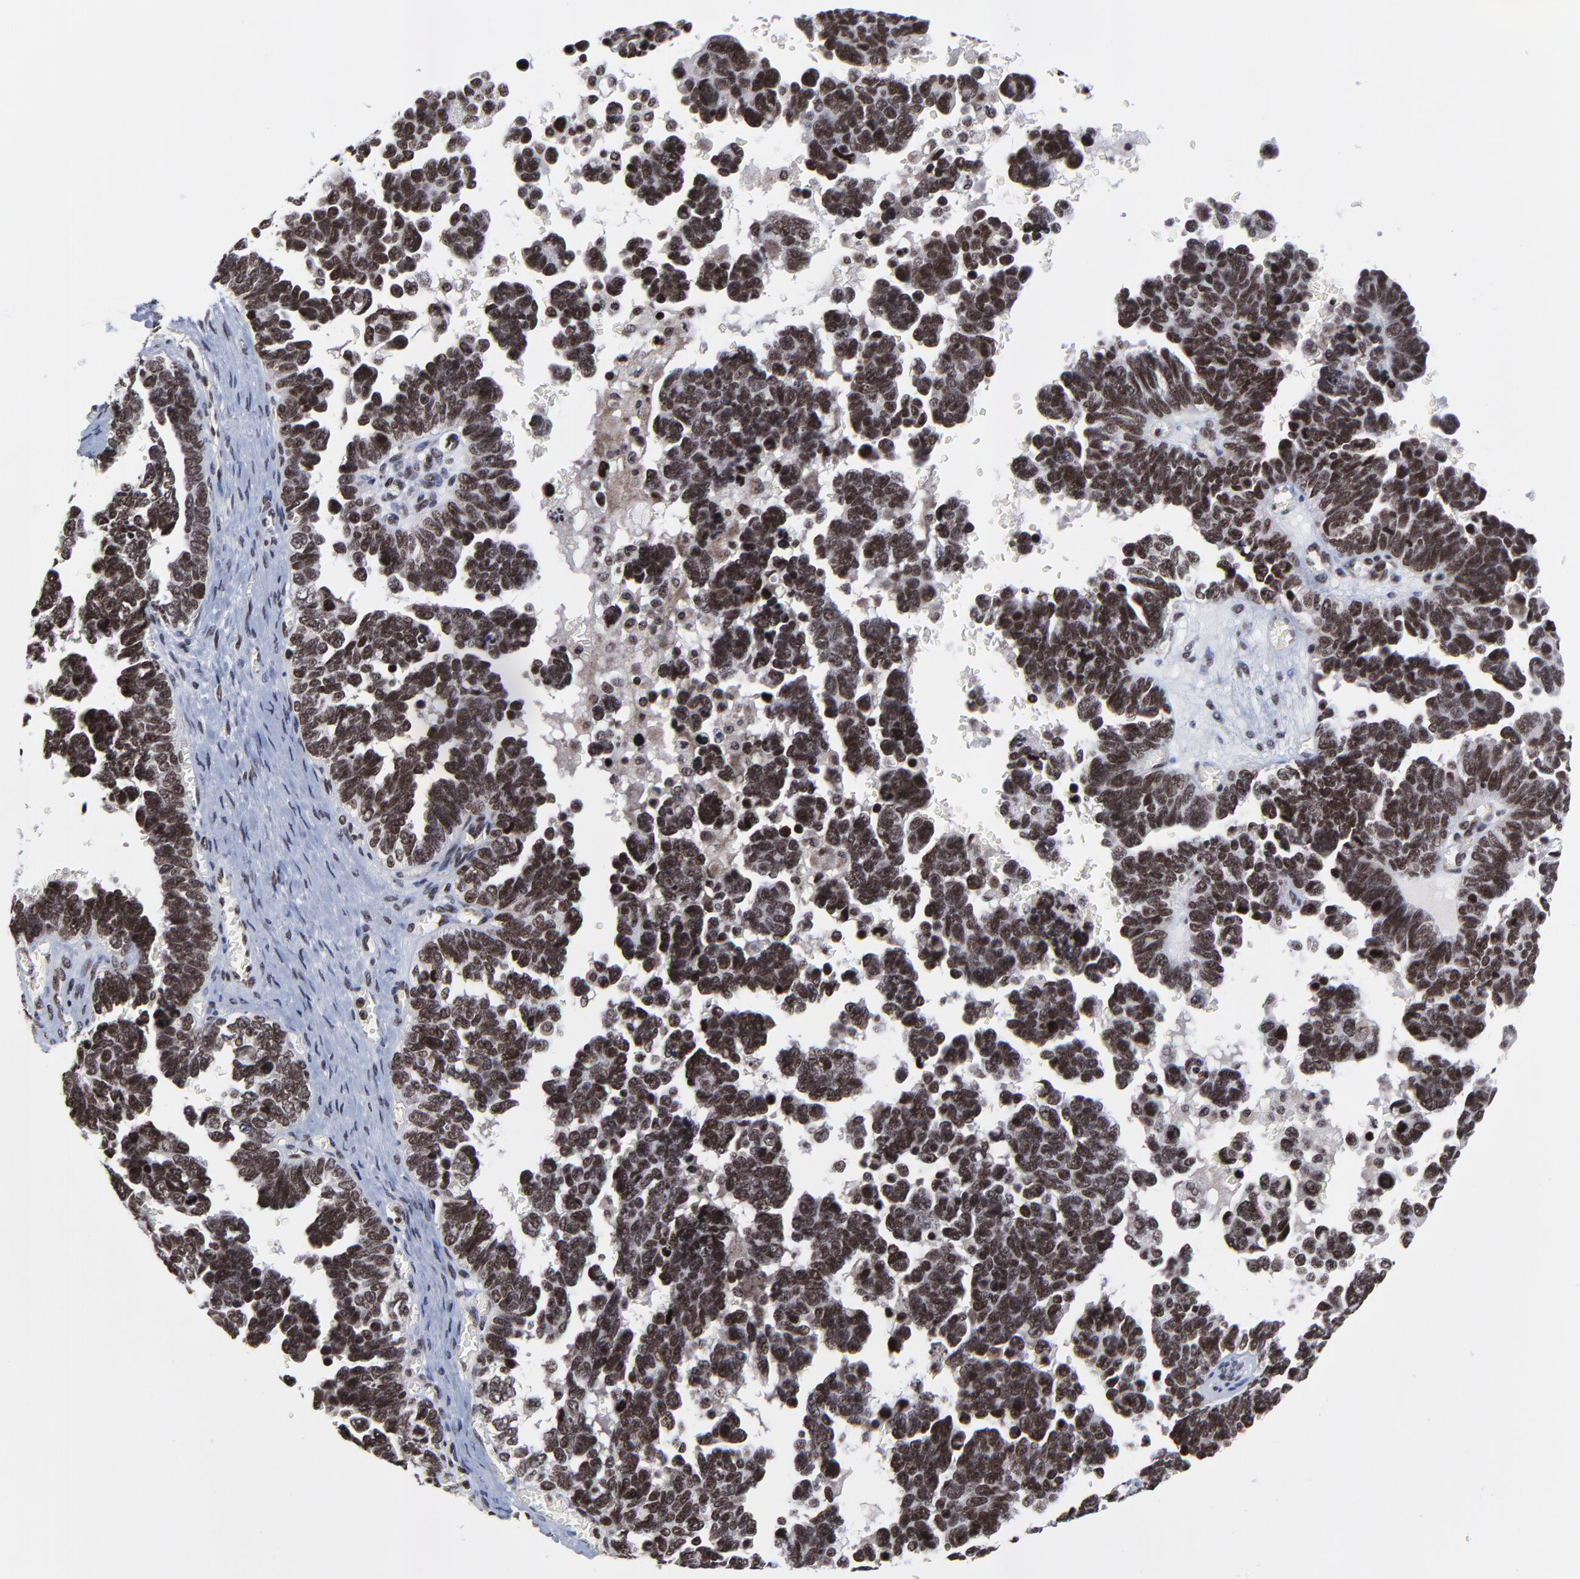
{"staining": {"intensity": "strong", "quantity": ">75%", "location": "cytoplasmic/membranous,nuclear"}, "tissue": "ovarian cancer", "cell_type": "Tumor cells", "image_type": "cancer", "snomed": [{"axis": "morphology", "description": "Cystadenocarcinoma, serous, NOS"}, {"axis": "topography", "description": "Ovary"}], "caption": "Ovarian cancer tissue exhibits strong cytoplasmic/membranous and nuclear staining in approximately >75% of tumor cells", "gene": "ZNF777", "patient": {"sex": "female", "age": 69}}